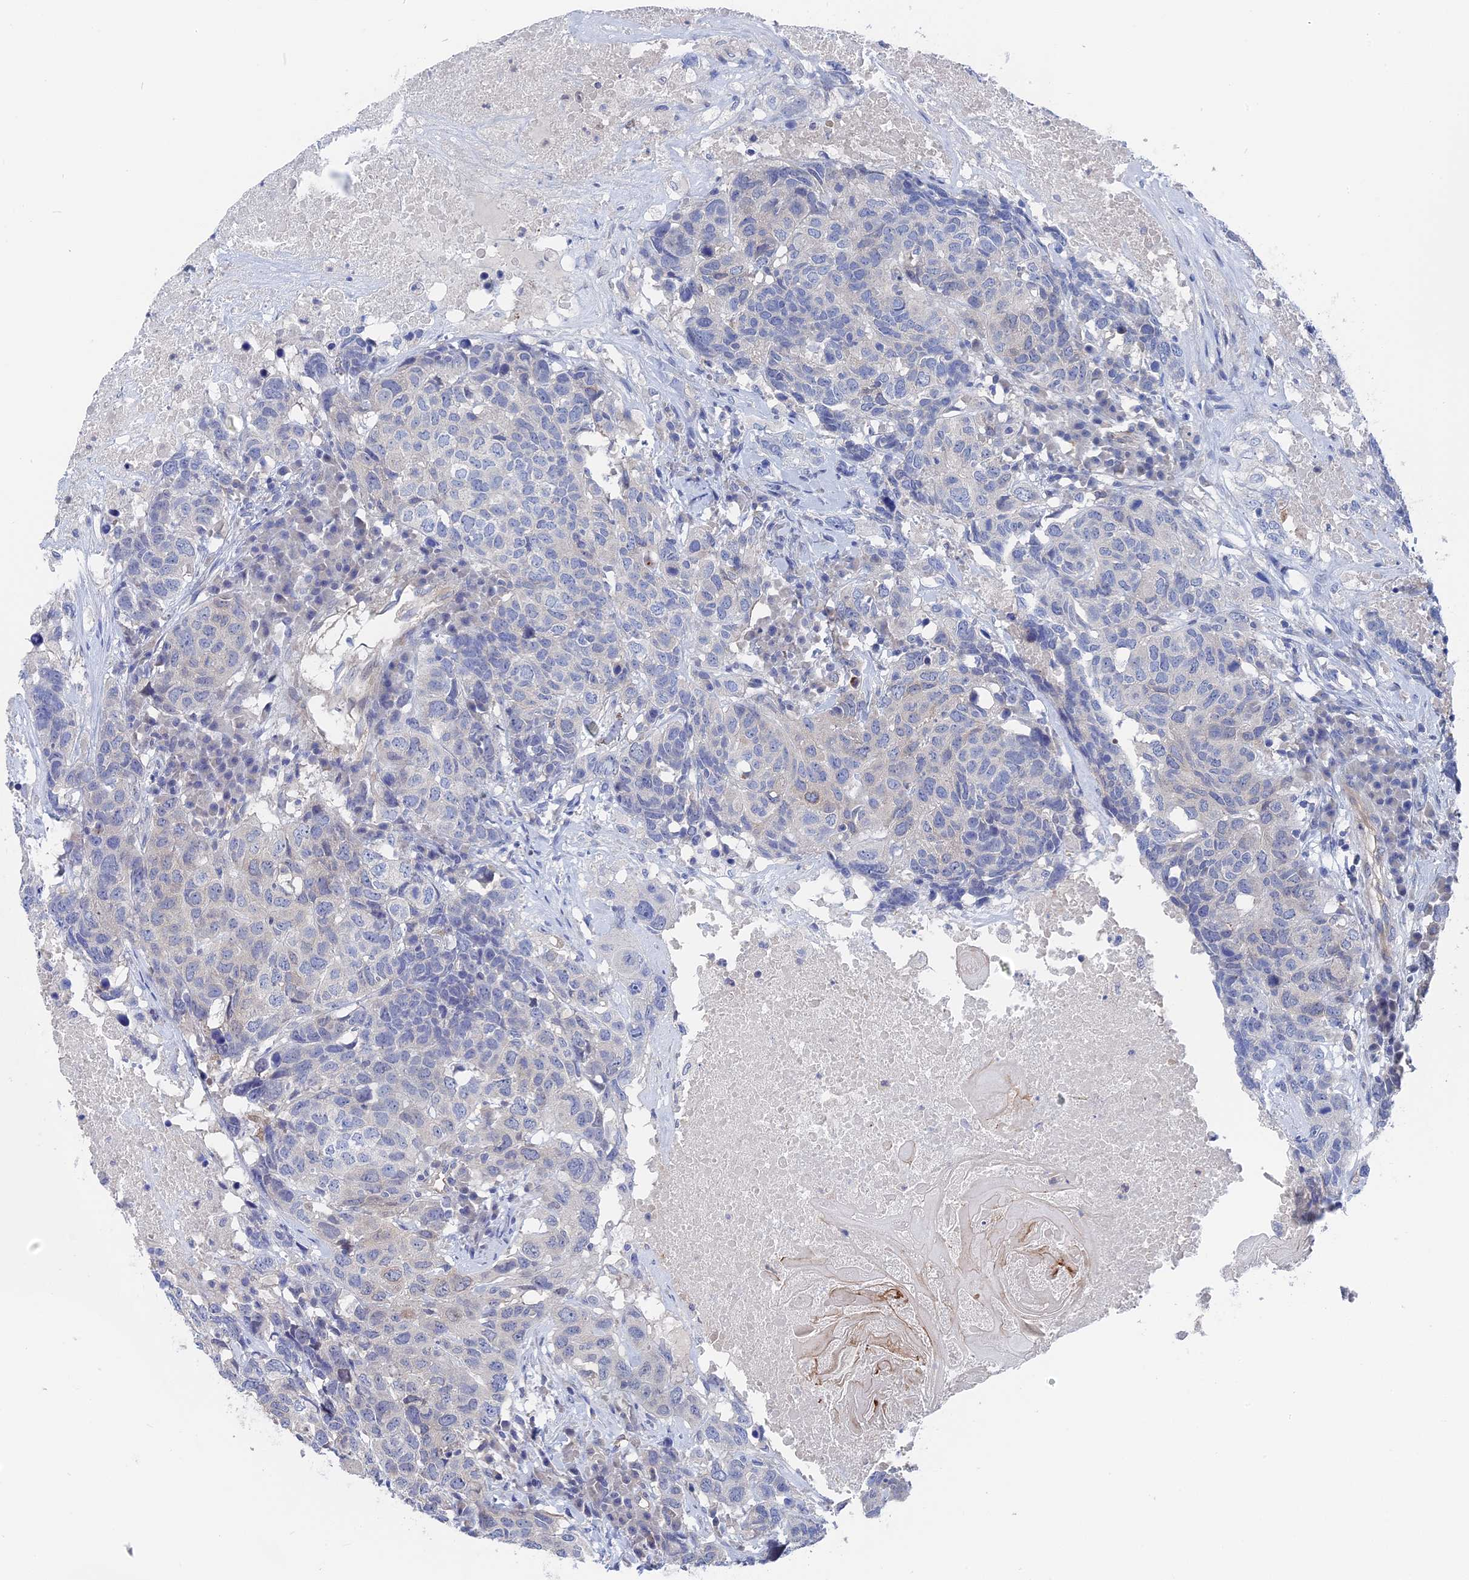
{"staining": {"intensity": "negative", "quantity": "none", "location": "none"}, "tissue": "head and neck cancer", "cell_type": "Tumor cells", "image_type": "cancer", "snomed": [{"axis": "morphology", "description": "Squamous cell carcinoma, NOS"}, {"axis": "topography", "description": "Head-Neck"}], "caption": "Protein analysis of head and neck cancer (squamous cell carcinoma) exhibits no significant expression in tumor cells. Nuclei are stained in blue.", "gene": "MTHFSD", "patient": {"sex": "male", "age": 66}}